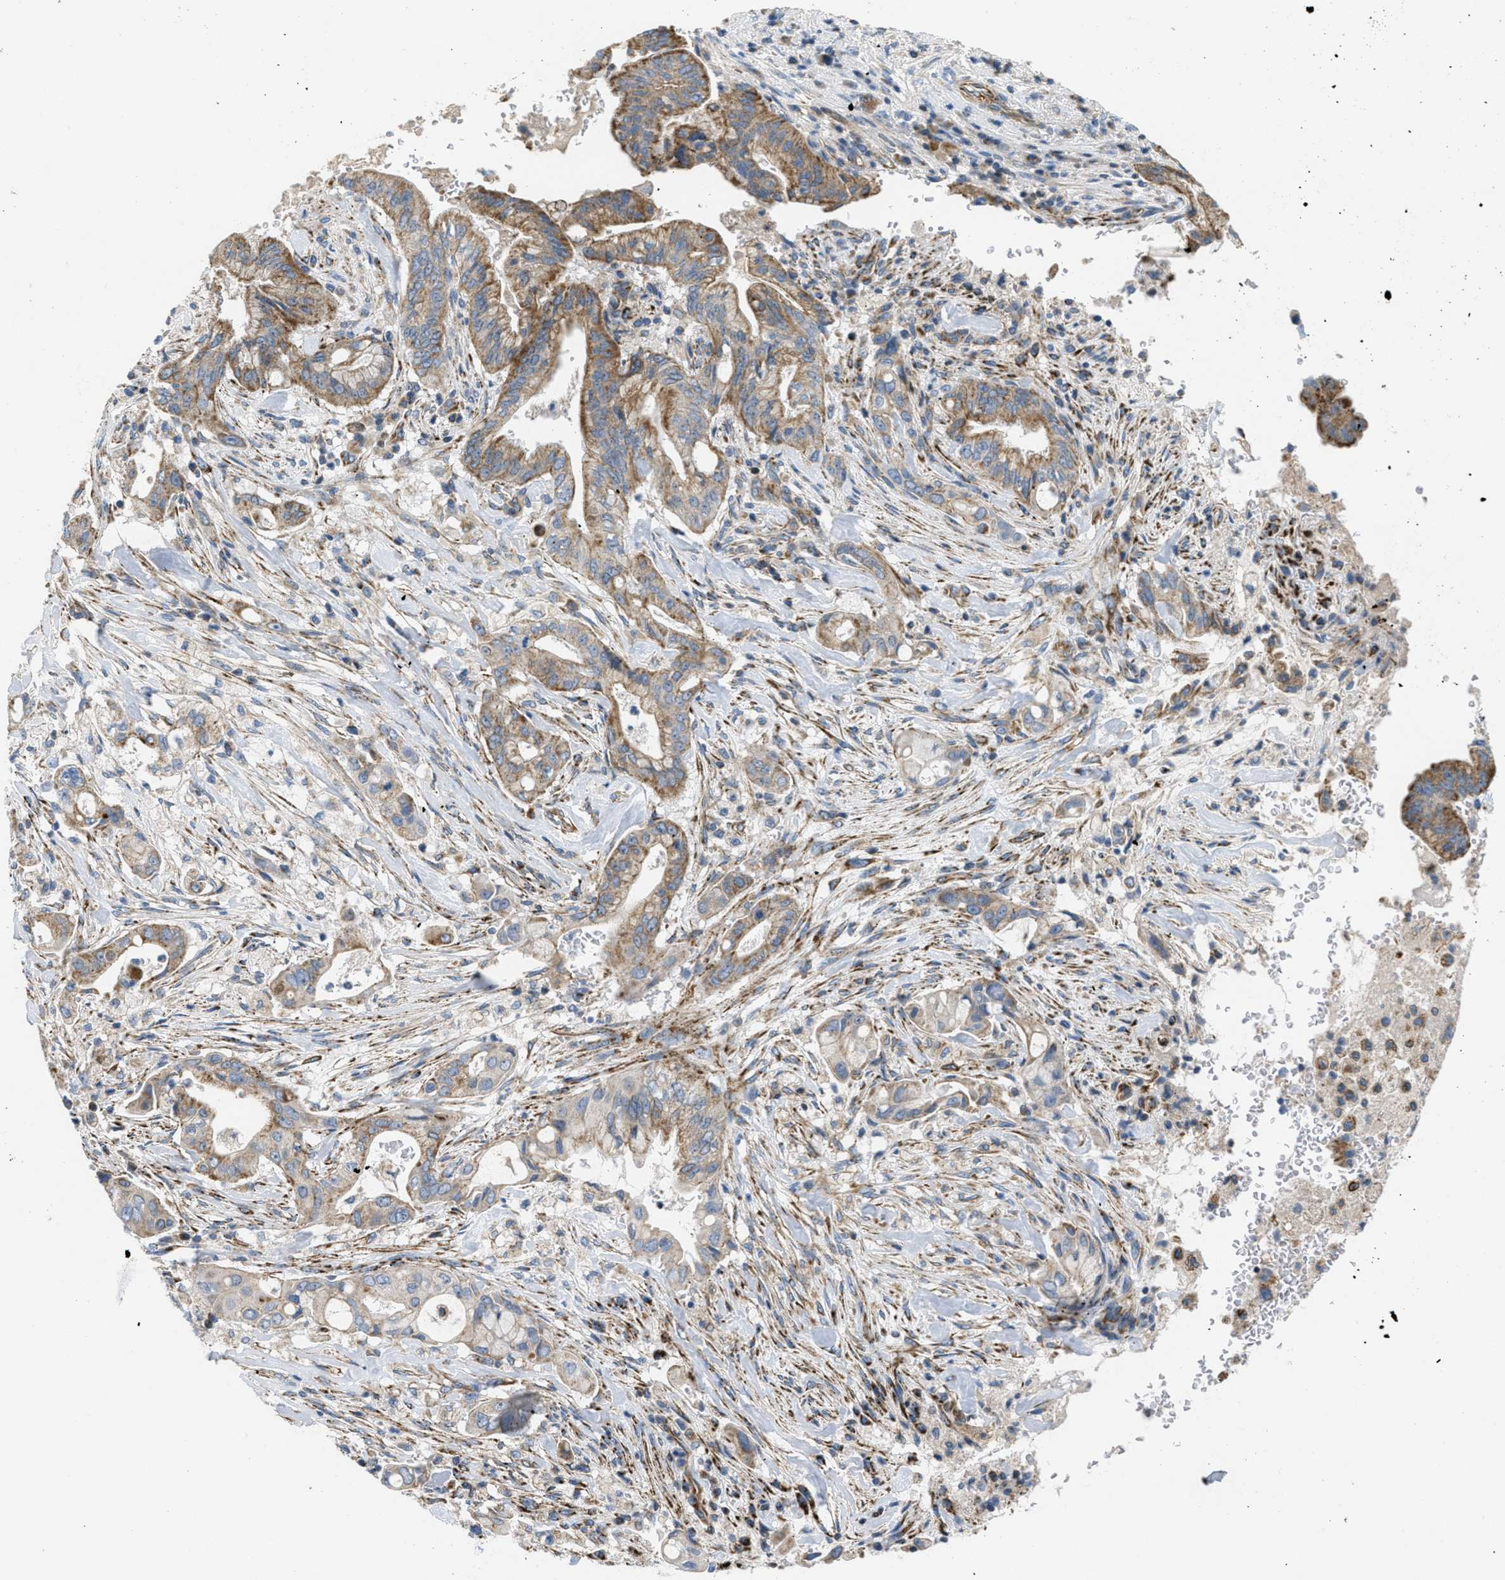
{"staining": {"intensity": "moderate", "quantity": ">75%", "location": "cytoplasmic/membranous"}, "tissue": "pancreatic cancer", "cell_type": "Tumor cells", "image_type": "cancer", "snomed": [{"axis": "morphology", "description": "Adenocarcinoma, NOS"}, {"axis": "topography", "description": "Pancreas"}], "caption": "High-magnification brightfield microscopy of pancreatic cancer stained with DAB (3,3'-diaminobenzidine) (brown) and counterstained with hematoxylin (blue). tumor cells exhibit moderate cytoplasmic/membranous positivity is present in about>75% of cells.", "gene": "BTN3A1", "patient": {"sex": "female", "age": 73}}